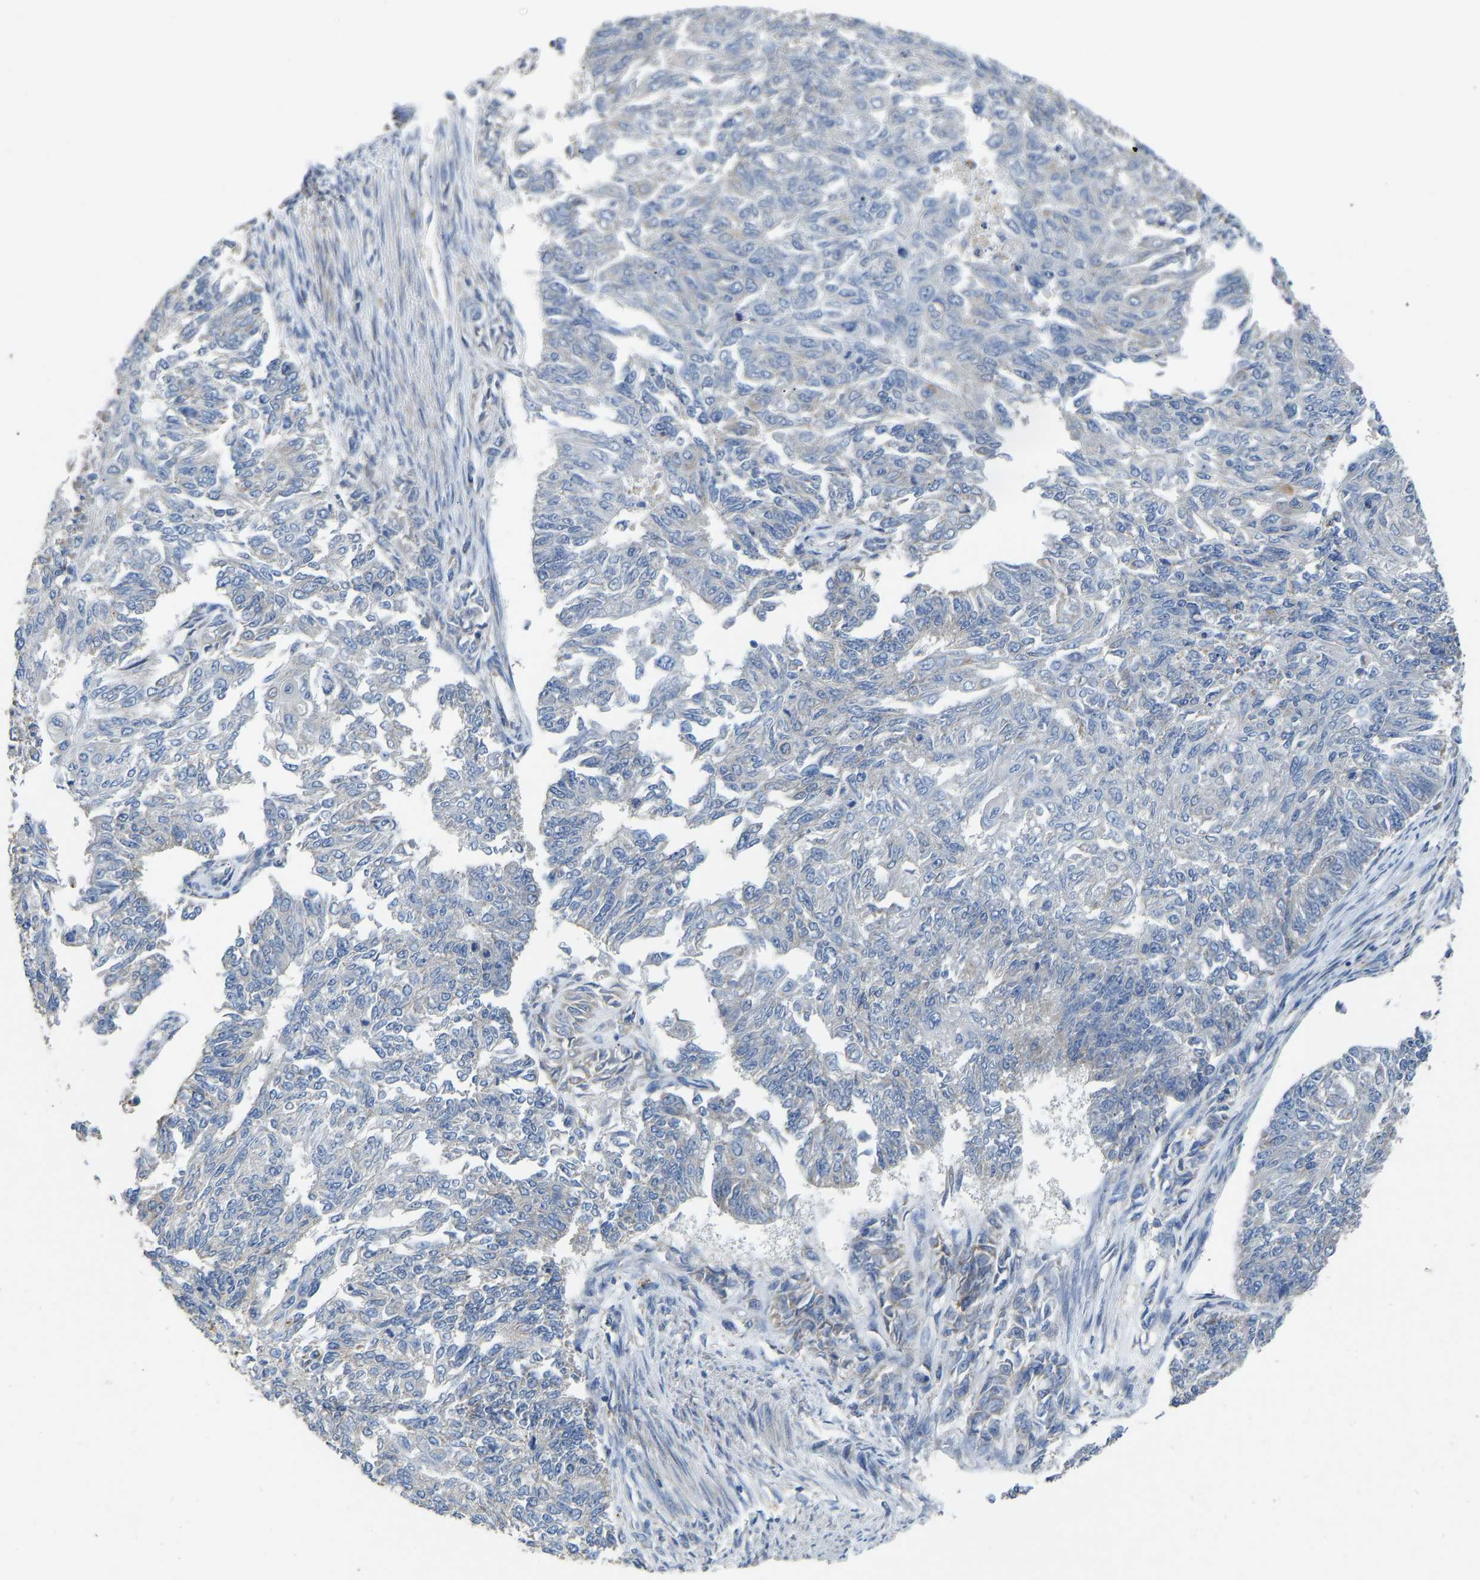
{"staining": {"intensity": "negative", "quantity": "none", "location": "none"}, "tissue": "endometrial cancer", "cell_type": "Tumor cells", "image_type": "cancer", "snomed": [{"axis": "morphology", "description": "Adenocarcinoma, NOS"}, {"axis": "topography", "description": "Endometrium"}], "caption": "Immunohistochemistry of human endometrial cancer exhibits no staining in tumor cells. (DAB immunohistochemistry (IHC) with hematoxylin counter stain).", "gene": "TMEM150A", "patient": {"sex": "female", "age": 32}}